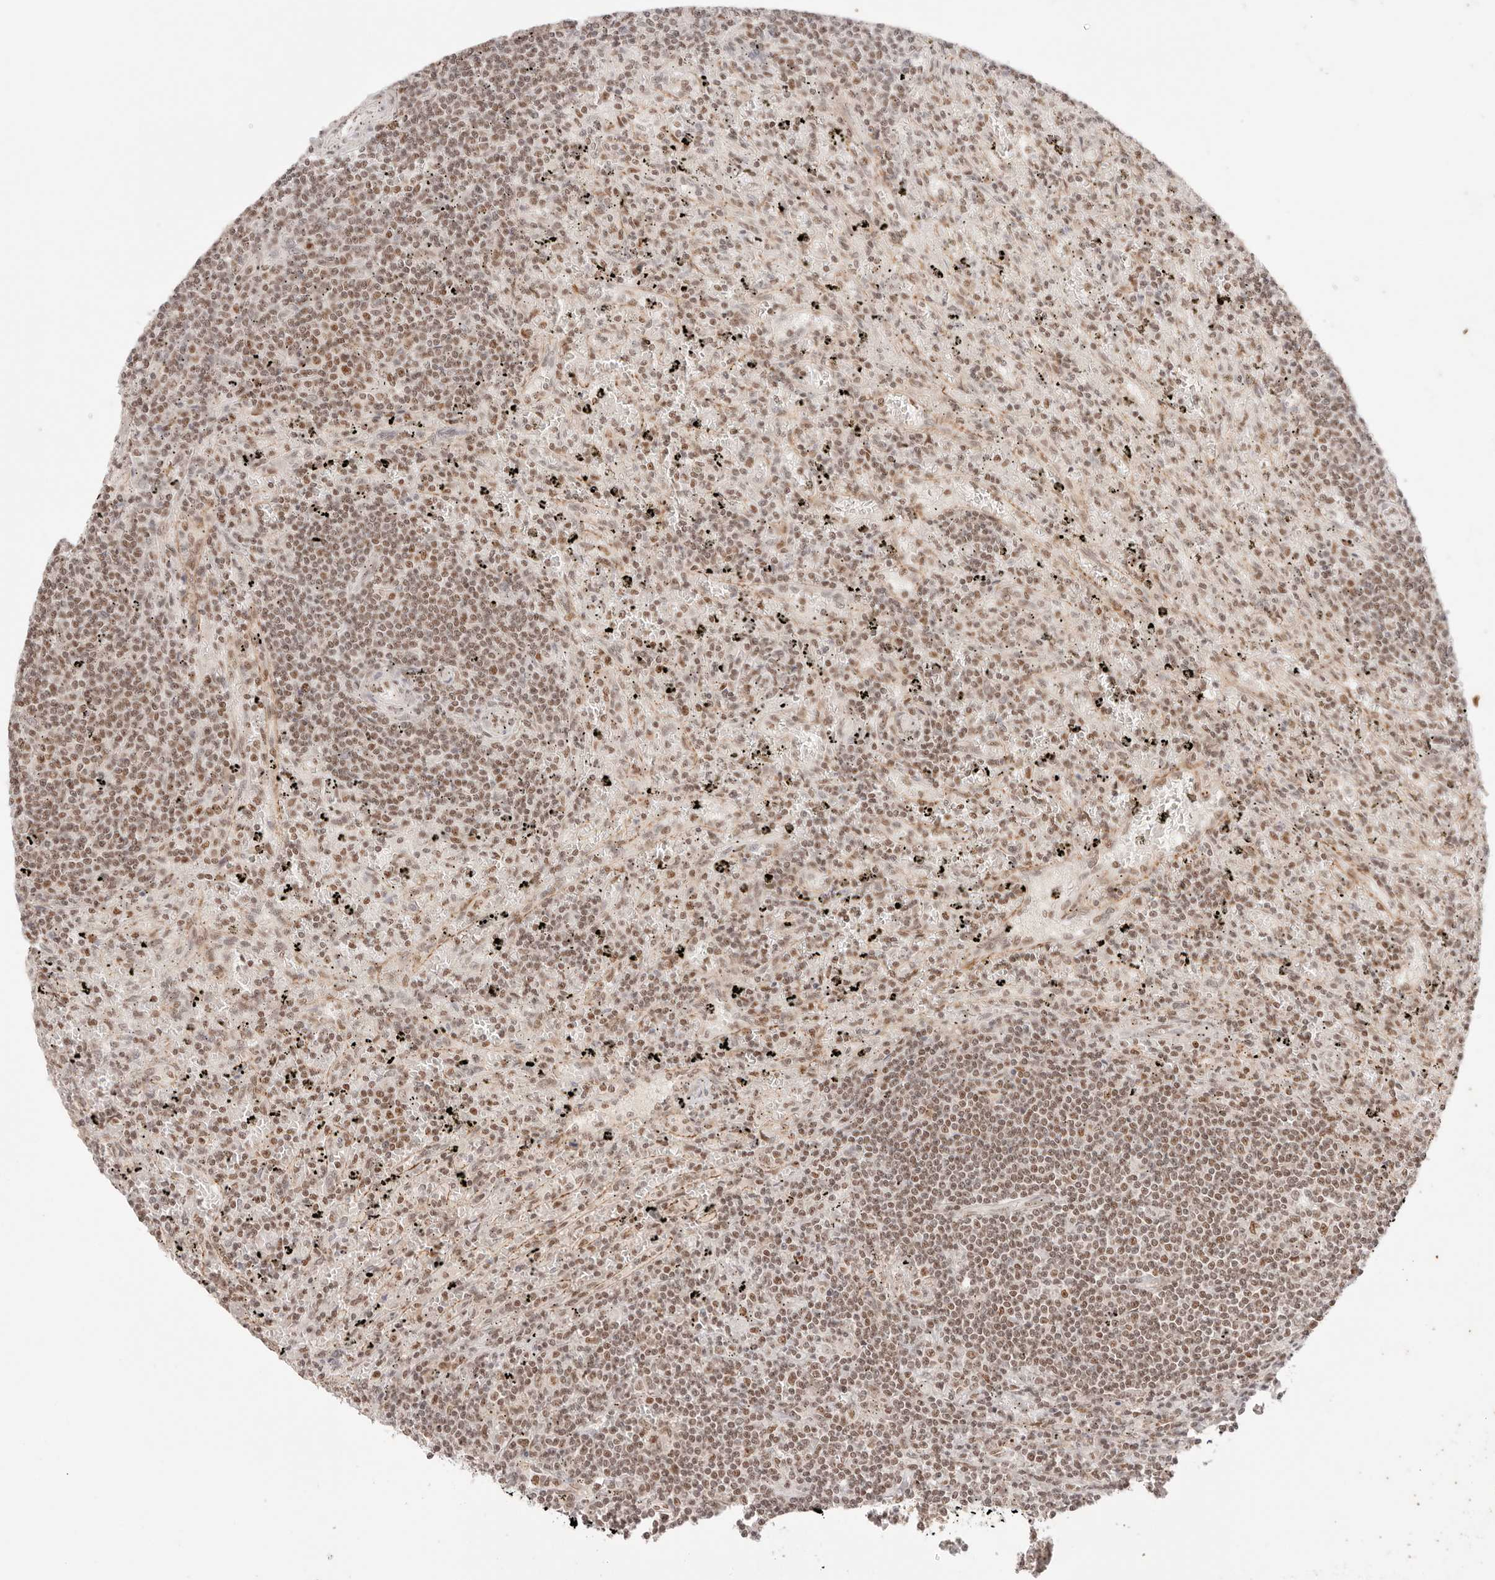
{"staining": {"intensity": "moderate", "quantity": ">75%", "location": "nuclear"}, "tissue": "lymphoma", "cell_type": "Tumor cells", "image_type": "cancer", "snomed": [{"axis": "morphology", "description": "Malignant lymphoma, non-Hodgkin's type, Low grade"}, {"axis": "topography", "description": "Spleen"}], "caption": "Approximately >75% of tumor cells in human lymphoma display moderate nuclear protein staining as visualized by brown immunohistochemical staining.", "gene": "GTF2E2", "patient": {"sex": "male", "age": 76}}